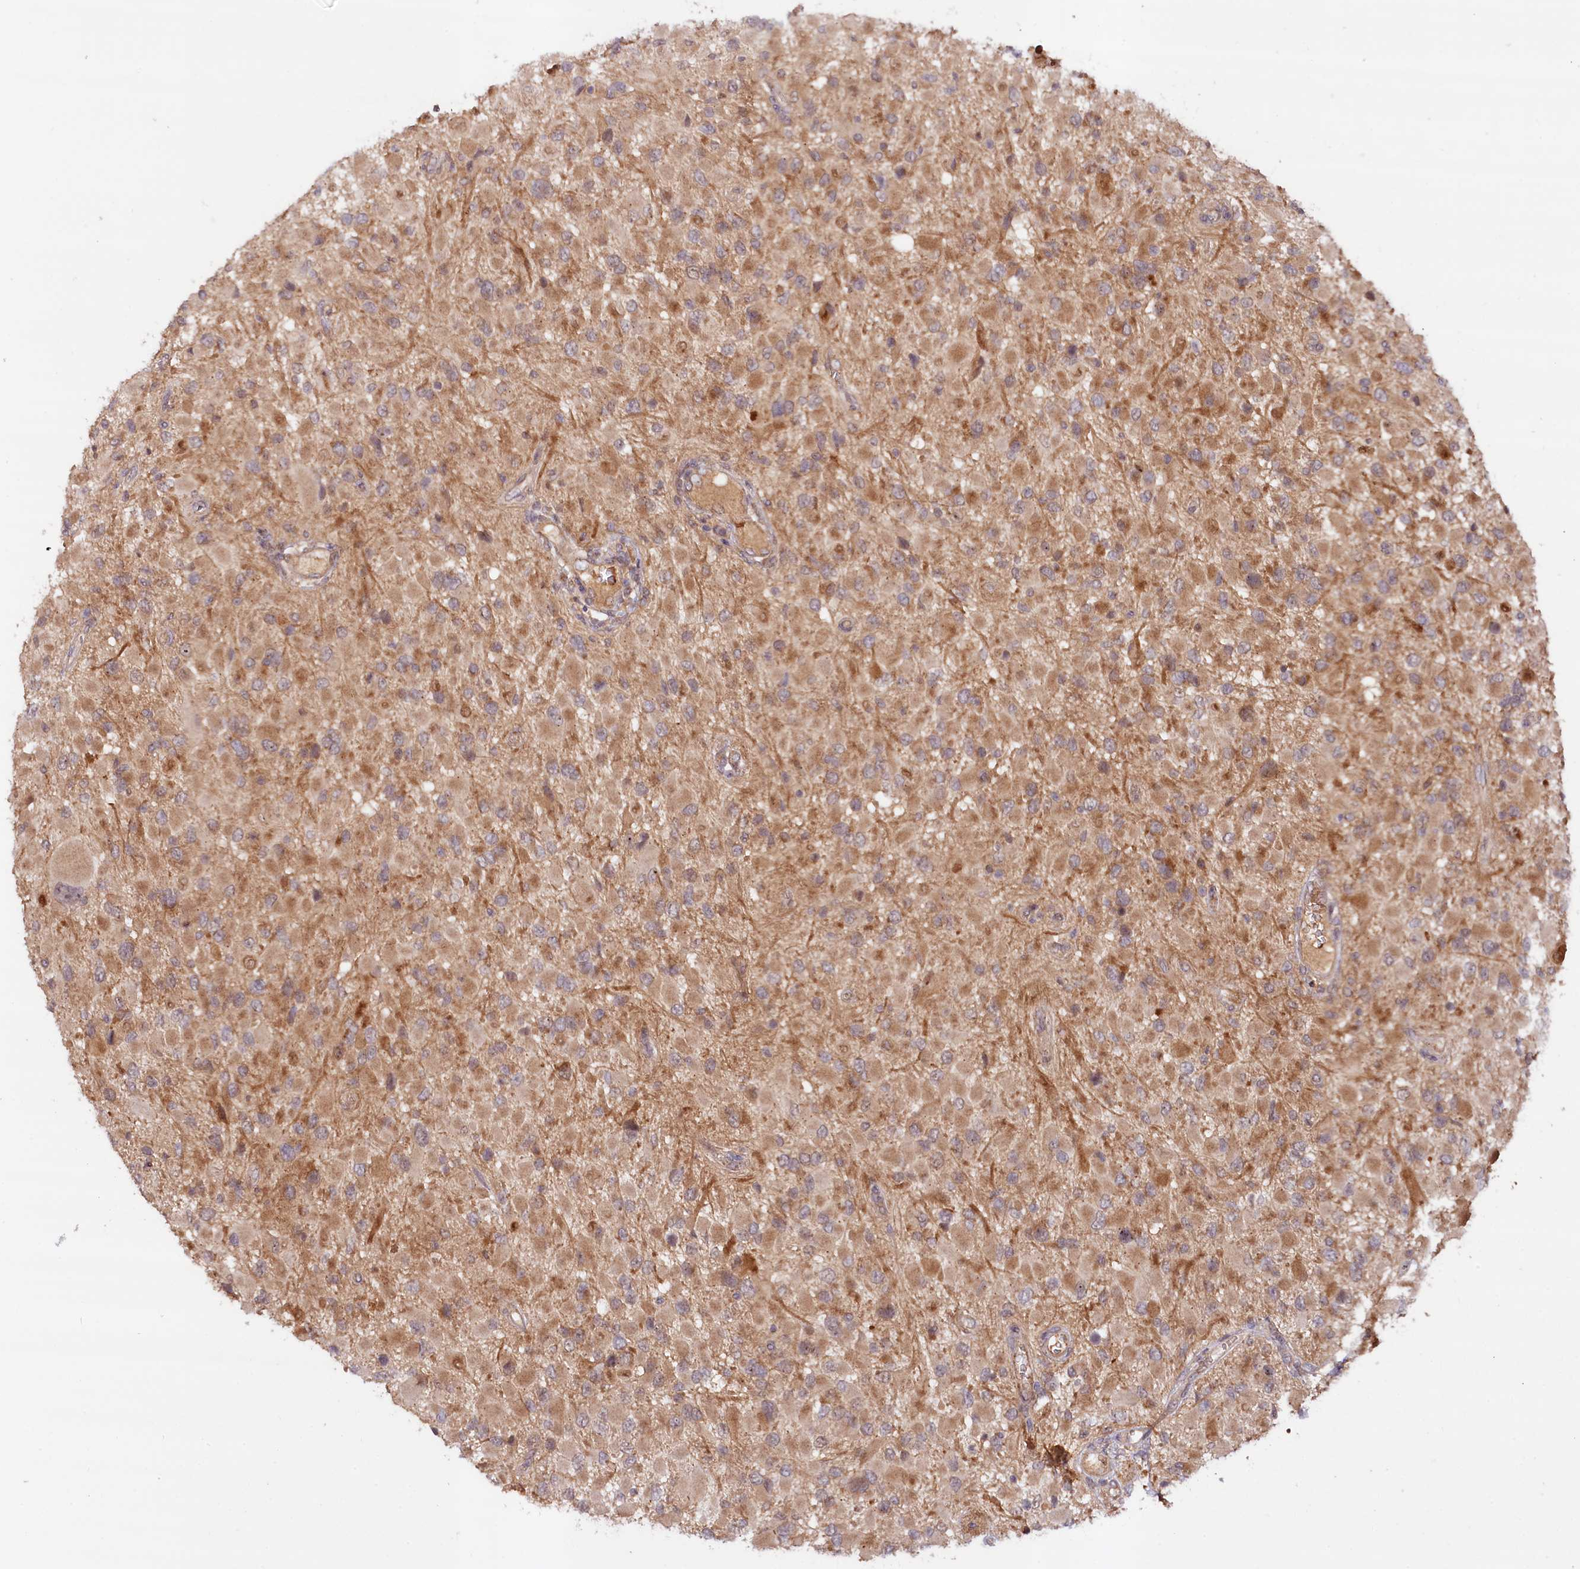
{"staining": {"intensity": "moderate", "quantity": ">75%", "location": "cytoplasmic/membranous"}, "tissue": "glioma", "cell_type": "Tumor cells", "image_type": "cancer", "snomed": [{"axis": "morphology", "description": "Glioma, malignant, High grade"}, {"axis": "topography", "description": "Brain"}], "caption": "Brown immunohistochemical staining in human glioma demonstrates moderate cytoplasmic/membranous staining in approximately >75% of tumor cells.", "gene": "NEDD1", "patient": {"sex": "male", "age": 53}}